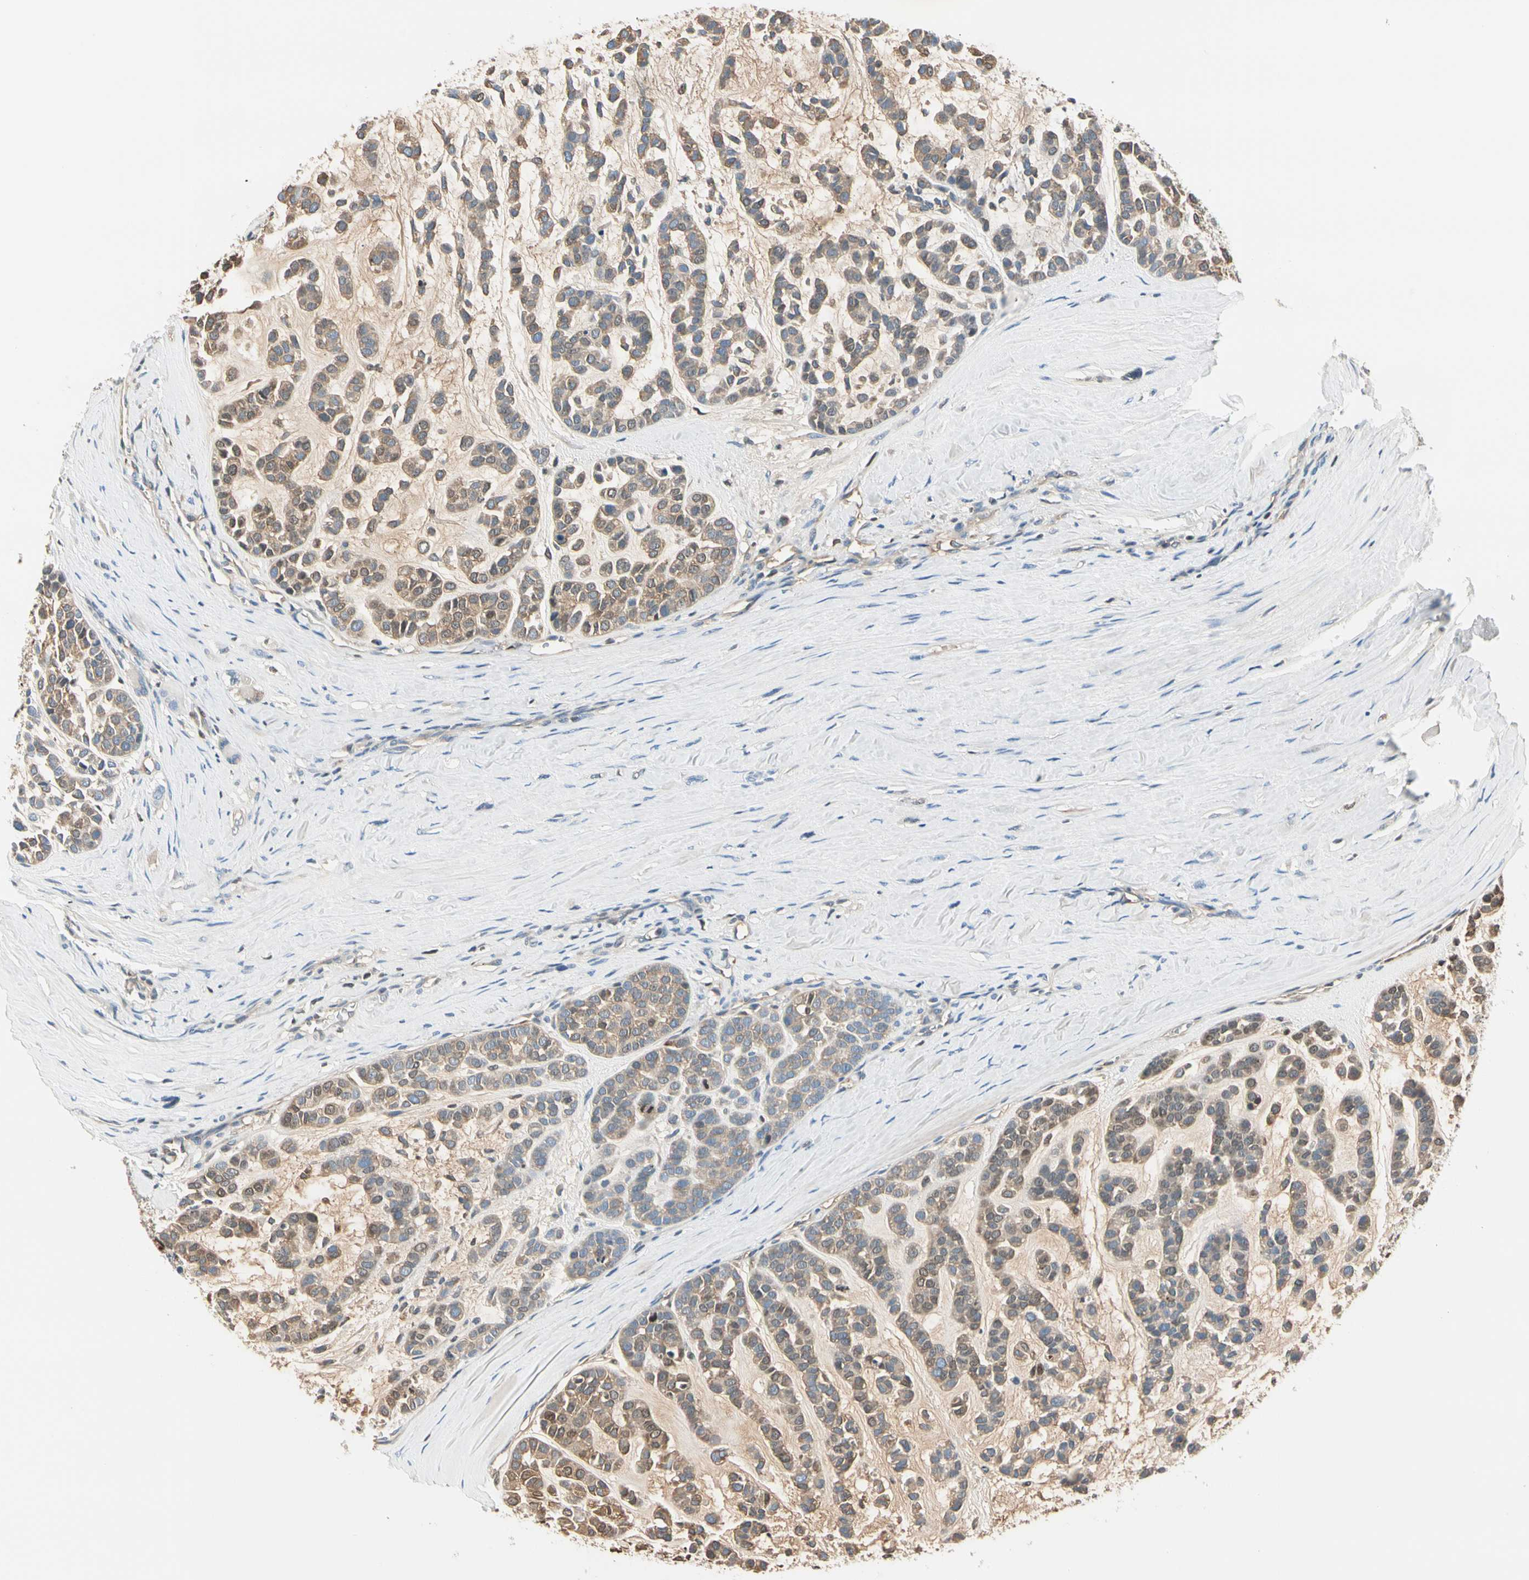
{"staining": {"intensity": "moderate", "quantity": ">75%", "location": "cytoplasmic/membranous"}, "tissue": "head and neck cancer", "cell_type": "Tumor cells", "image_type": "cancer", "snomed": [{"axis": "morphology", "description": "Adenocarcinoma, NOS"}, {"axis": "morphology", "description": "Adenoma, NOS"}, {"axis": "topography", "description": "Head-Neck"}], "caption": "Immunohistochemistry (IHC) of head and neck adenoma exhibits medium levels of moderate cytoplasmic/membranous expression in approximately >75% of tumor cells.", "gene": "LAMB3", "patient": {"sex": "female", "age": 55}}